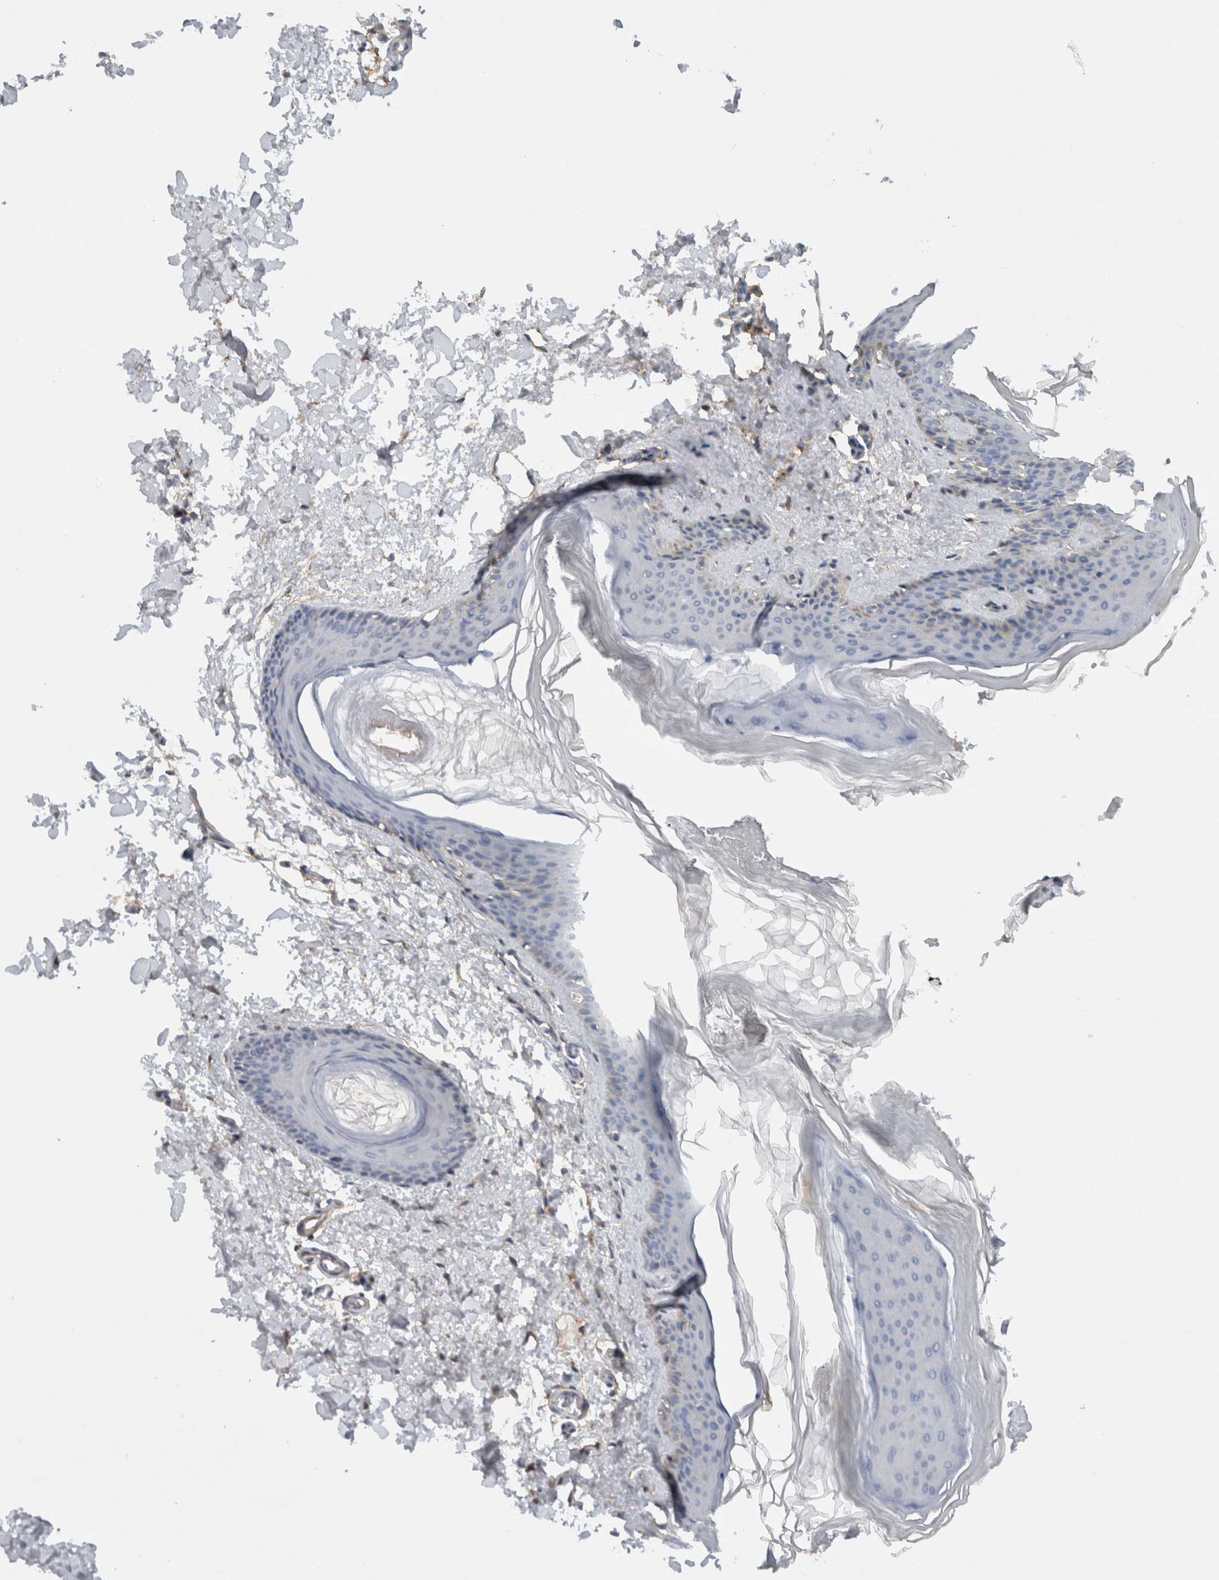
{"staining": {"intensity": "negative", "quantity": "none", "location": "none"}, "tissue": "skin", "cell_type": "Fibroblasts", "image_type": "normal", "snomed": [{"axis": "morphology", "description": "Normal tissue, NOS"}, {"axis": "topography", "description": "Skin"}], "caption": "IHC image of normal skin: skin stained with DAB shows no significant protein positivity in fibroblasts. (Immunohistochemistry, brightfield microscopy, high magnification).", "gene": "HEXD", "patient": {"sex": "female", "age": 27}}